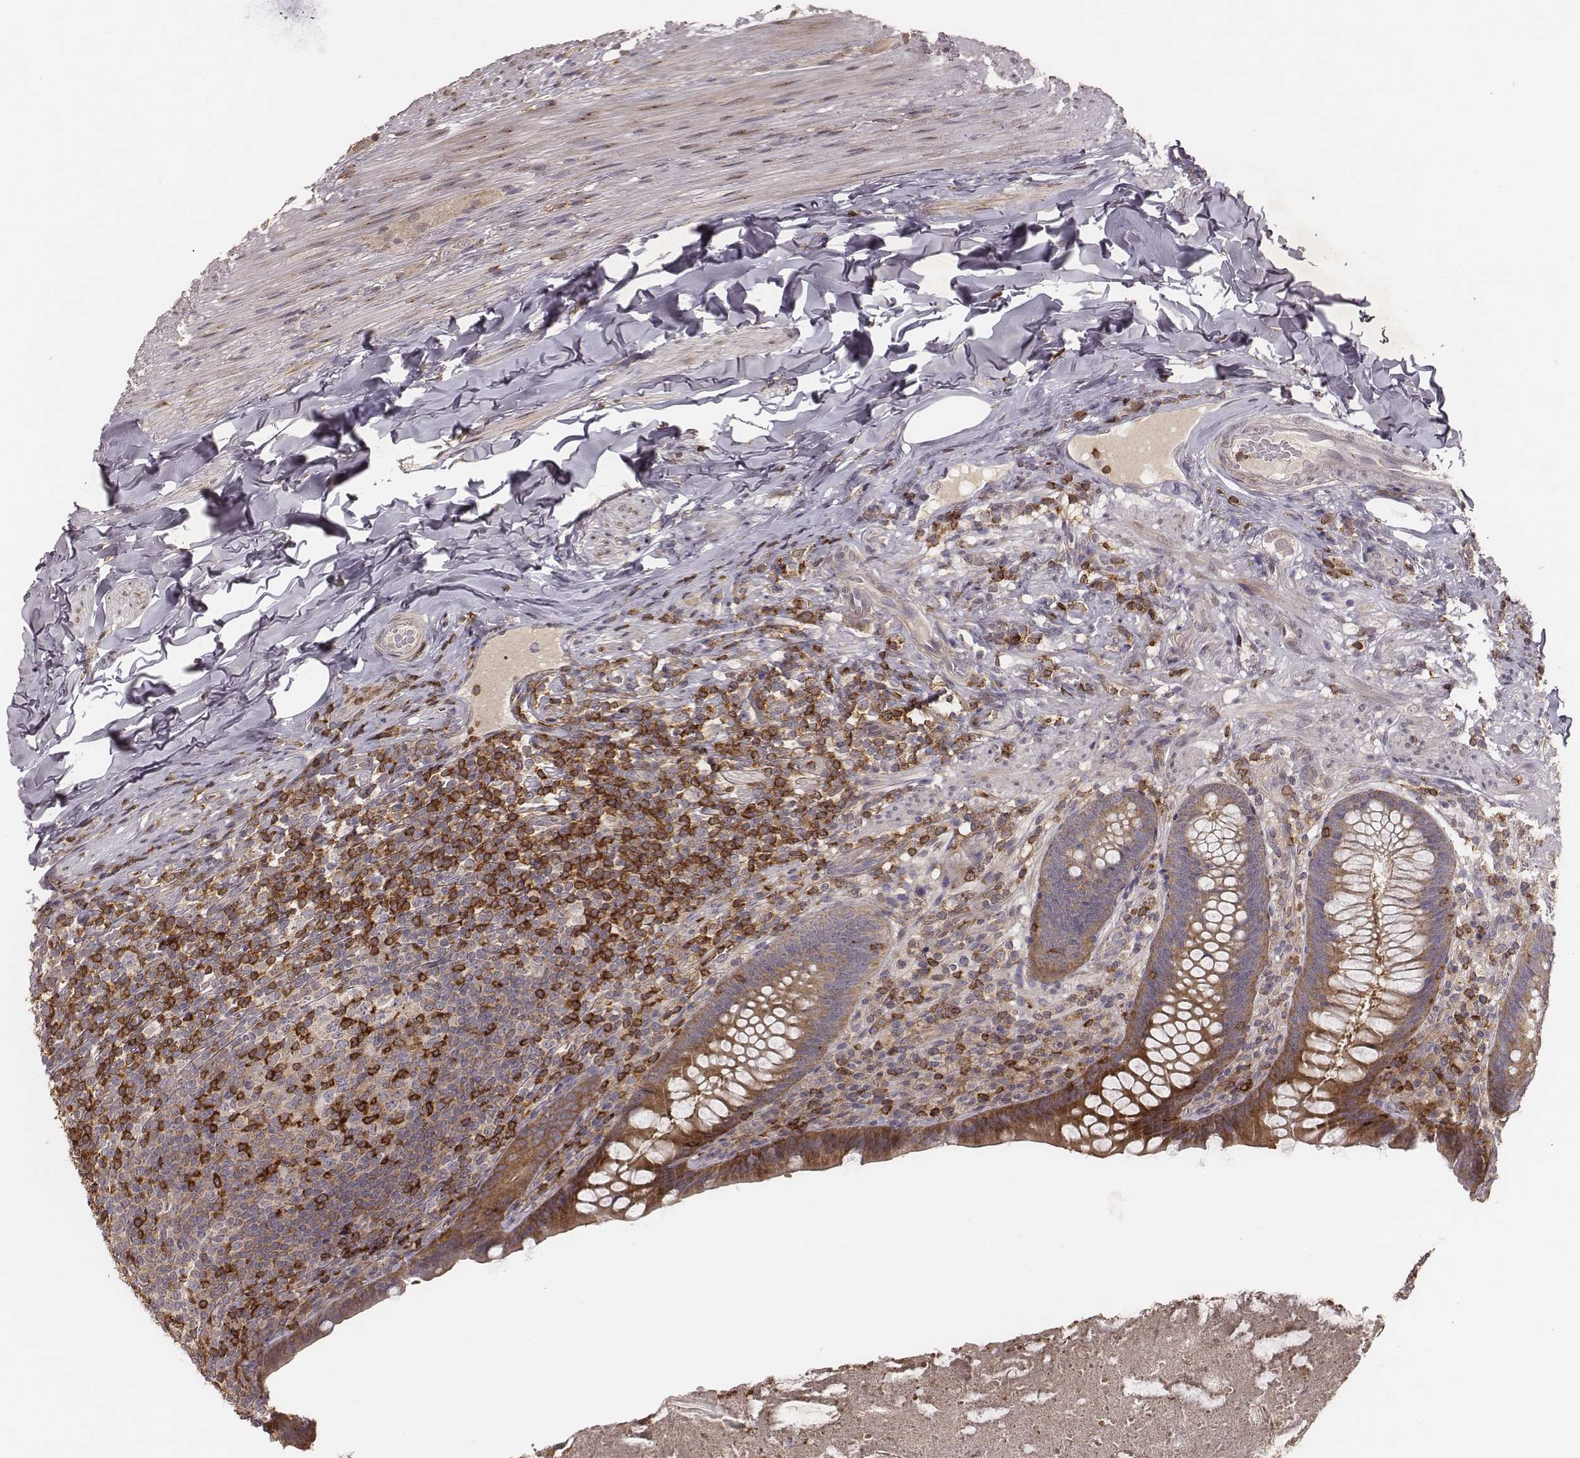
{"staining": {"intensity": "moderate", "quantity": ">75%", "location": "cytoplasmic/membranous"}, "tissue": "appendix", "cell_type": "Glandular cells", "image_type": "normal", "snomed": [{"axis": "morphology", "description": "Normal tissue, NOS"}, {"axis": "topography", "description": "Appendix"}], "caption": "Immunohistochemical staining of benign human appendix exhibits medium levels of moderate cytoplasmic/membranous positivity in about >75% of glandular cells.", "gene": "PILRA", "patient": {"sex": "male", "age": 47}}